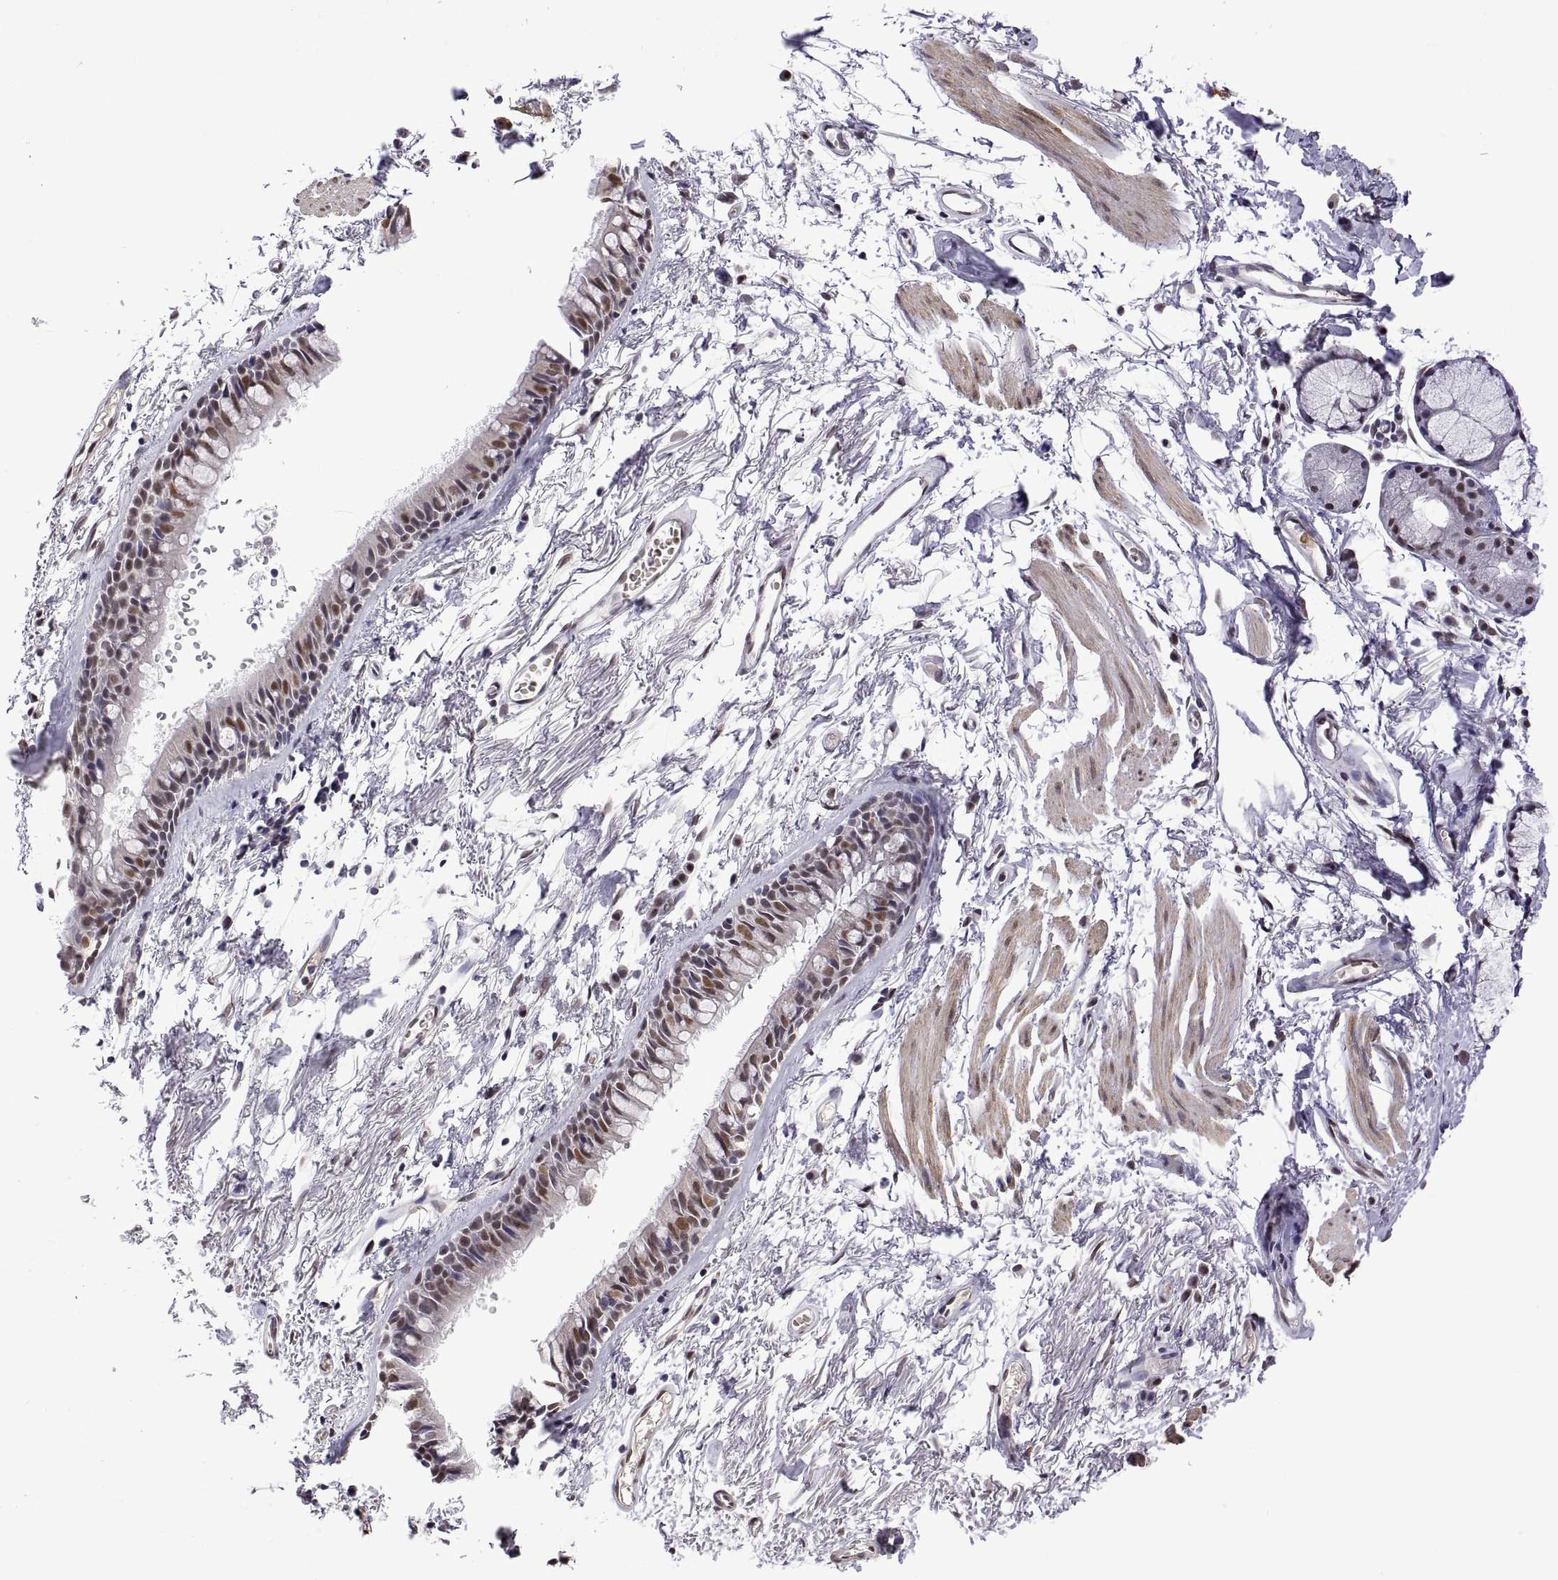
{"staining": {"intensity": "moderate", "quantity": "<25%", "location": "nuclear"}, "tissue": "soft tissue", "cell_type": "Fibroblasts", "image_type": "normal", "snomed": [{"axis": "morphology", "description": "Normal tissue, NOS"}, {"axis": "topography", "description": "Cartilage tissue"}, {"axis": "topography", "description": "Bronchus"}], "caption": "Brown immunohistochemical staining in benign soft tissue reveals moderate nuclear expression in approximately <25% of fibroblasts. Using DAB (3,3'-diaminobenzidine) (brown) and hematoxylin (blue) stains, captured at high magnification using brightfield microscopy.", "gene": "NR4A1", "patient": {"sex": "female", "age": 79}}